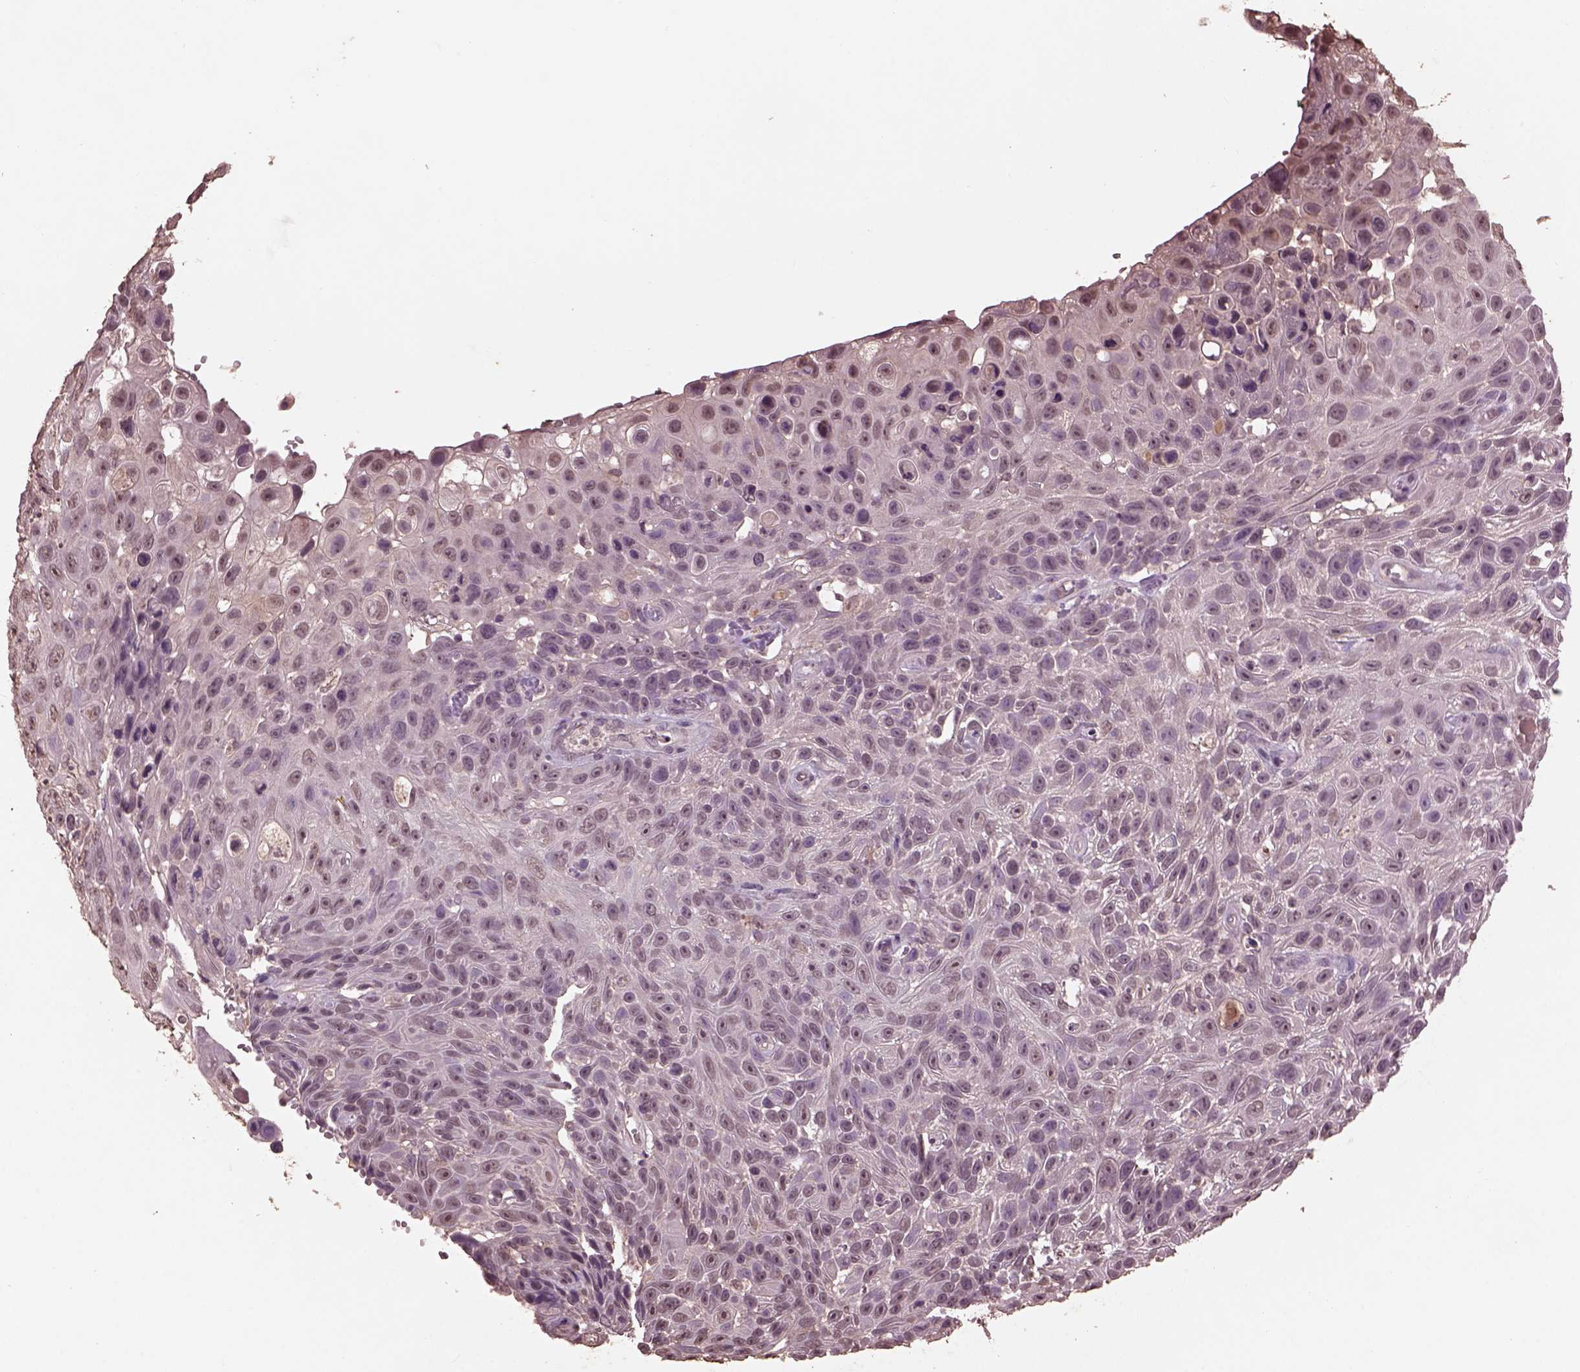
{"staining": {"intensity": "weak", "quantity": "<25%", "location": "nuclear"}, "tissue": "skin cancer", "cell_type": "Tumor cells", "image_type": "cancer", "snomed": [{"axis": "morphology", "description": "Squamous cell carcinoma, NOS"}, {"axis": "topography", "description": "Skin"}], "caption": "Skin cancer was stained to show a protein in brown. There is no significant positivity in tumor cells.", "gene": "CPT1C", "patient": {"sex": "male", "age": 82}}